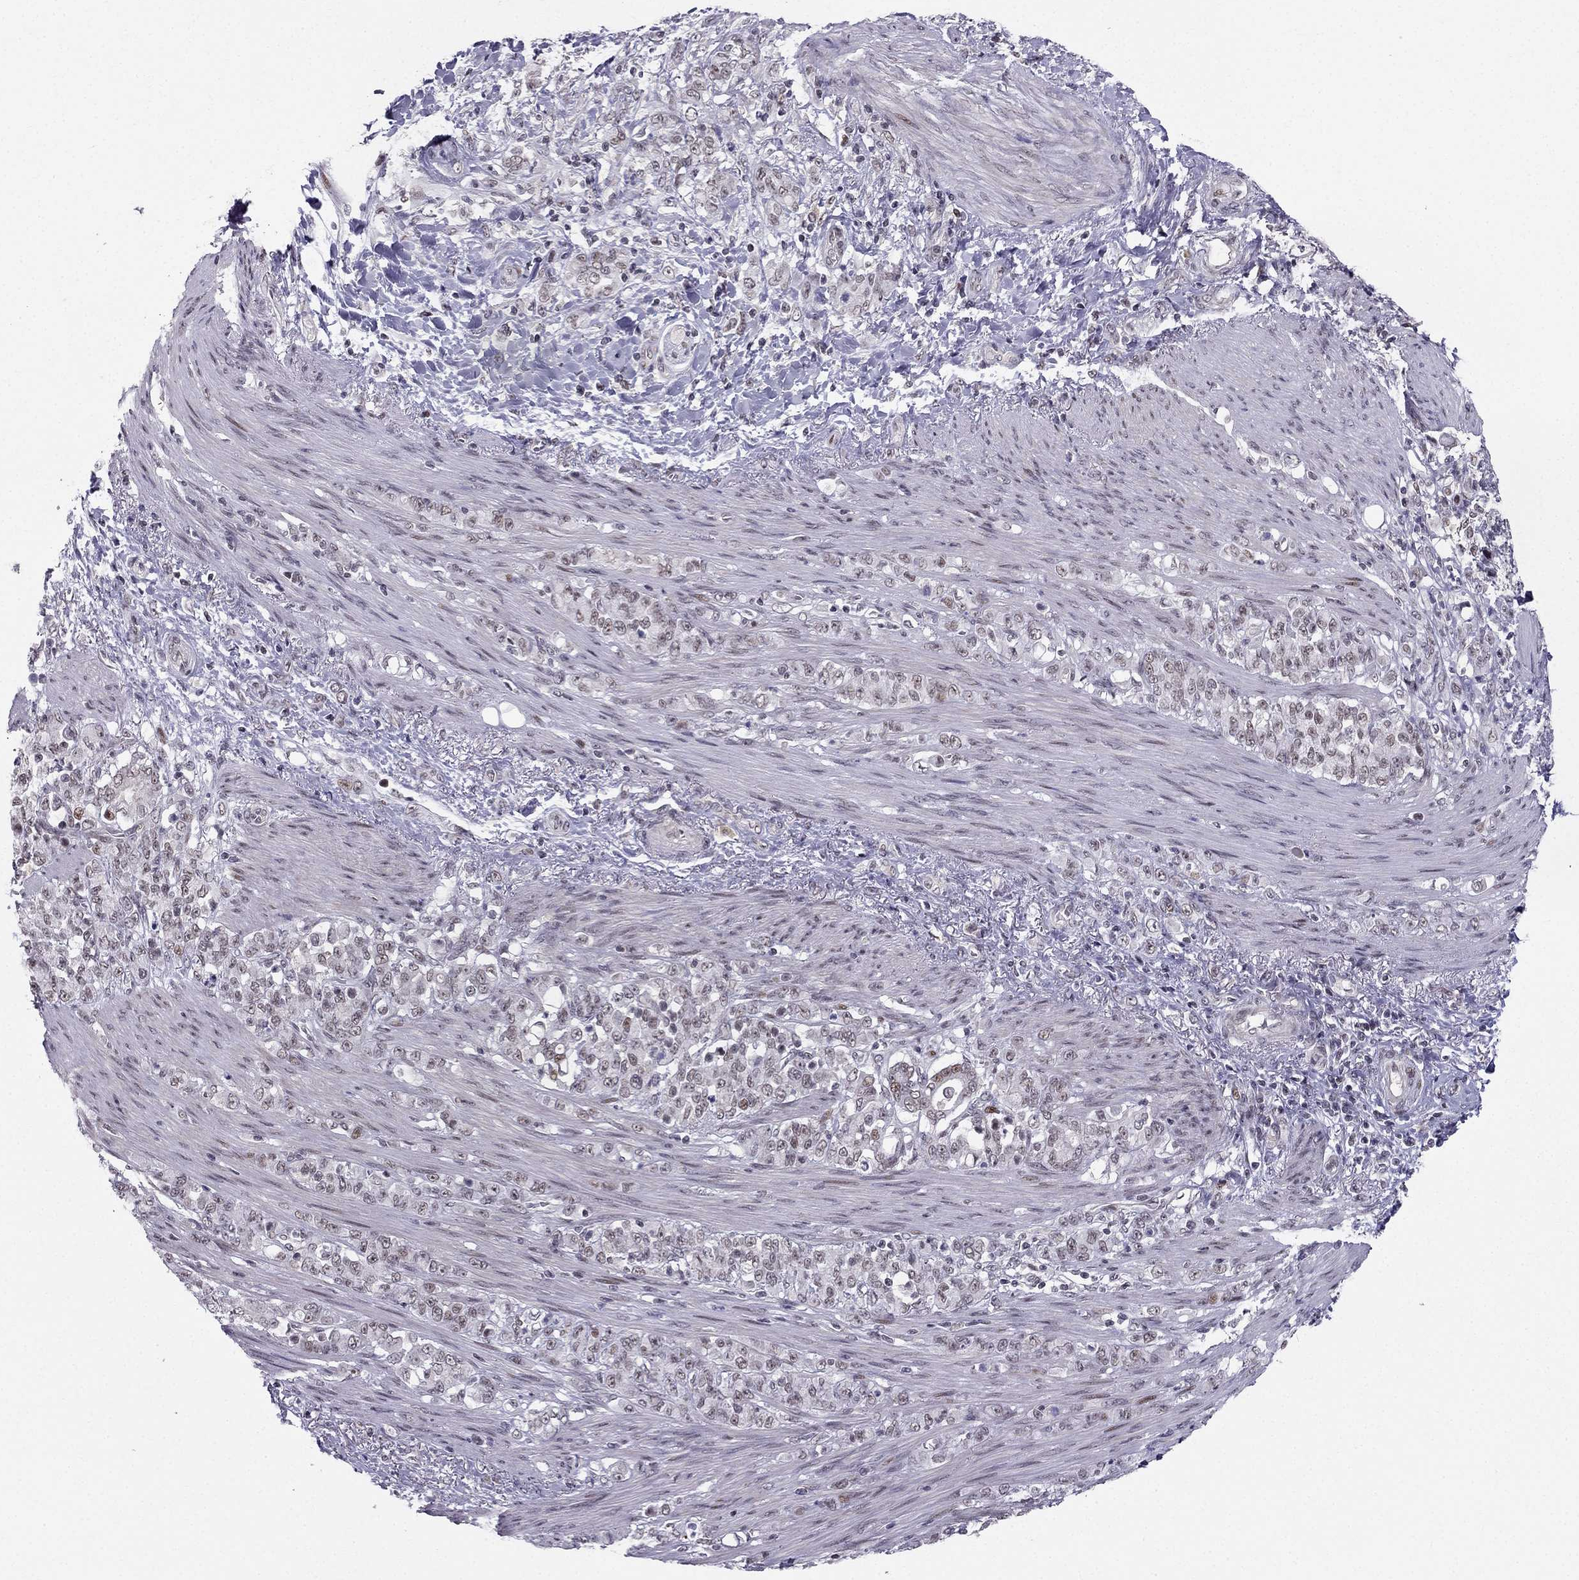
{"staining": {"intensity": "weak", "quantity": "<25%", "location": "nuclear"}, "tissue": "stomach cancer", "cell_type": "Tumor cells", "image_type": "cancer", "snomed": [{"axis": "morphology", "description": "Adenocarcinoma, NOS"}, {"axis": "topography", "description": "Stomach"}], "caption": "This is an IHC photomicrograph of human stomach cancer (adenocarcinoma). There is no positivity in tumor cells.", "gene": "RPRD2", "patient": {"sex": "female", "age": 79}}